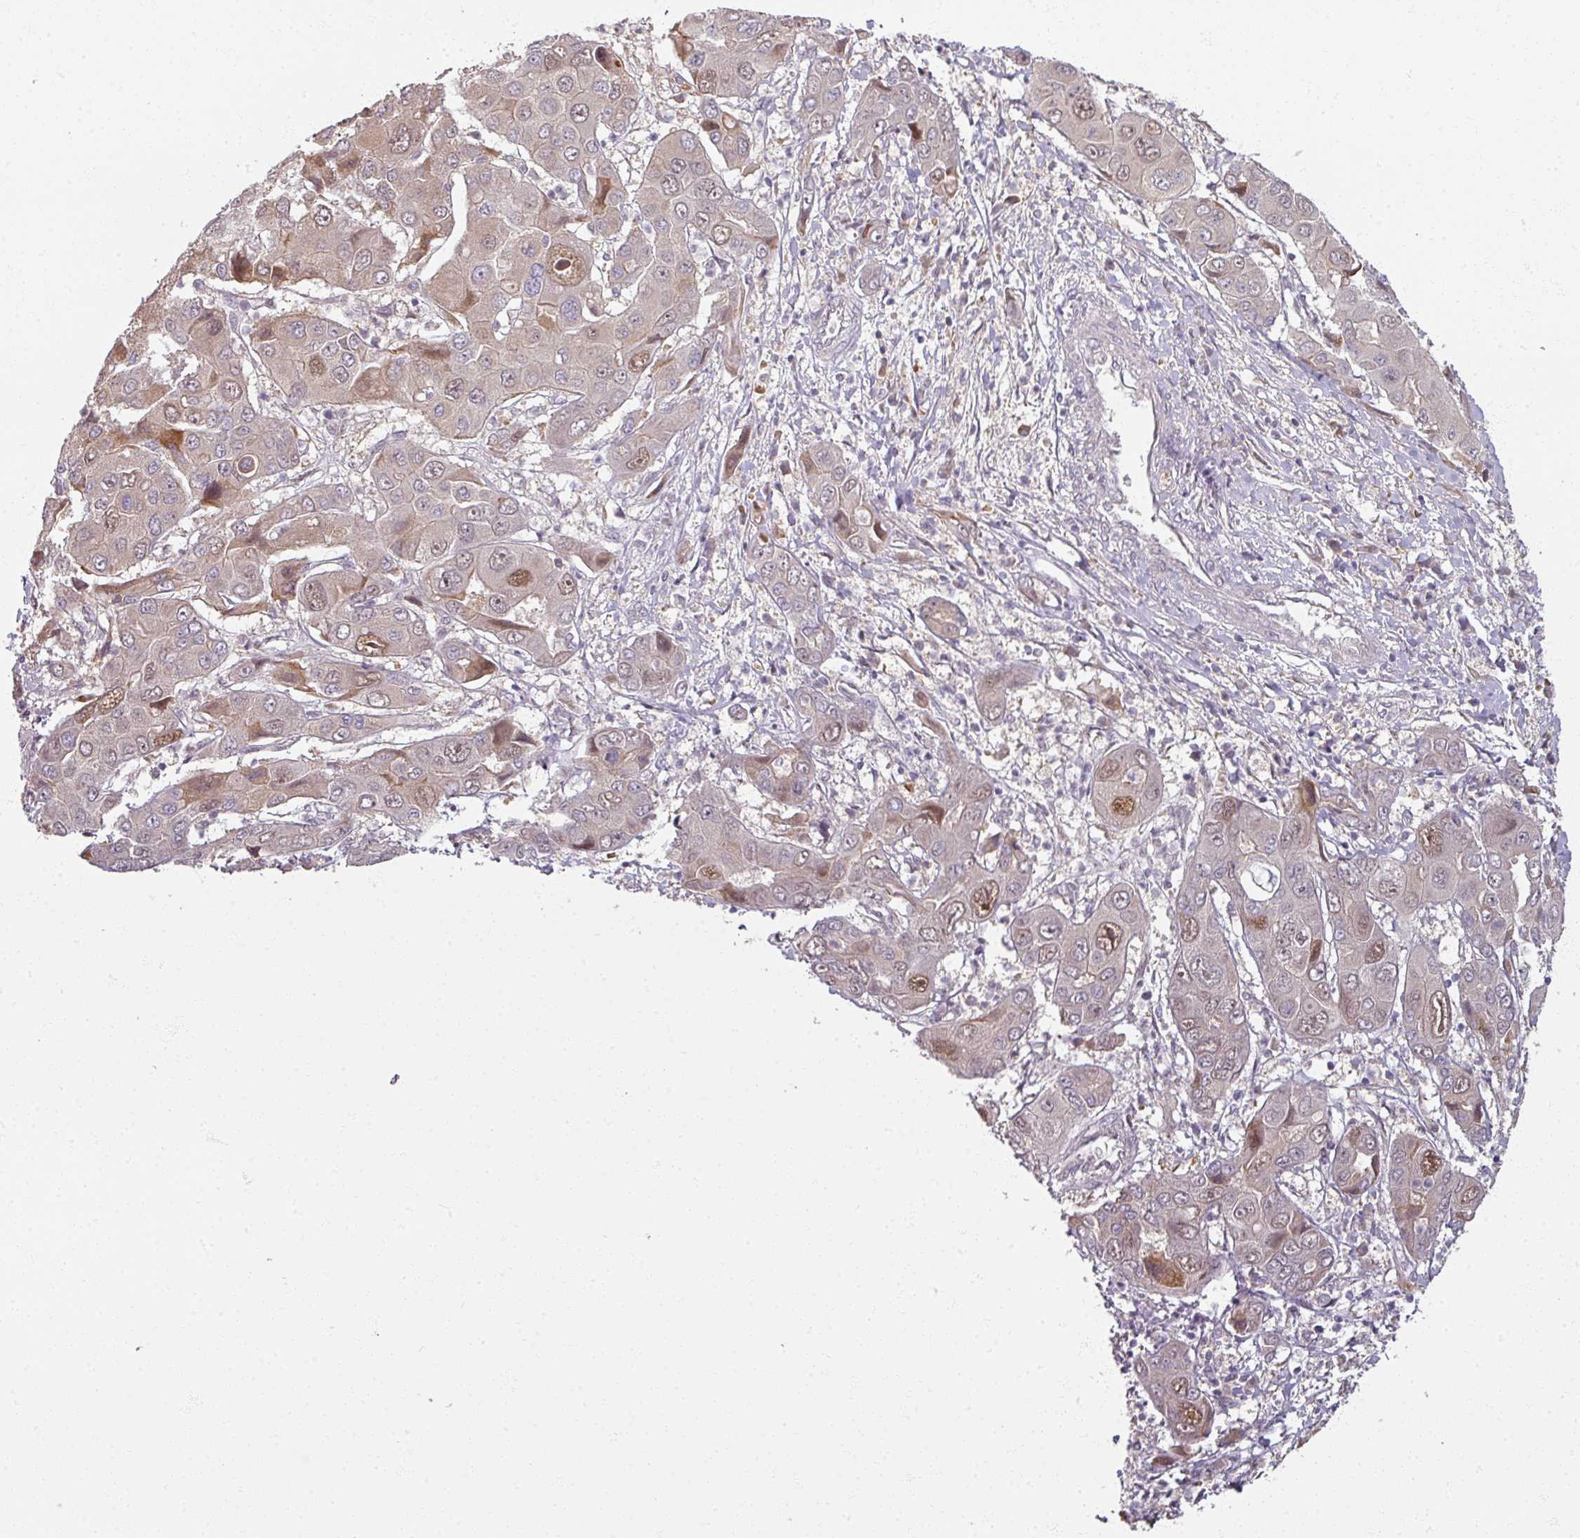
{"staining": {"intensity": "moderate", "quantity": "25%-75%", "location": "cytoplasmic/membranous,nuclear"}, "tissue": "liver cancer", "cell_type": "Tumor cells", "image_type": "cancer", "snomed": [{"axis": "morphology", "description": "Cholangiocarcinoma"}, {"axis": "topography", "description": "Liver"}], "caption": "Liver cancer (cholangiocarcinoma) stained with a protein marker demonstrates moderate staining in tumor cells.", "gene": "MYMK", "patient": {"sex": "male", "age": 67}}